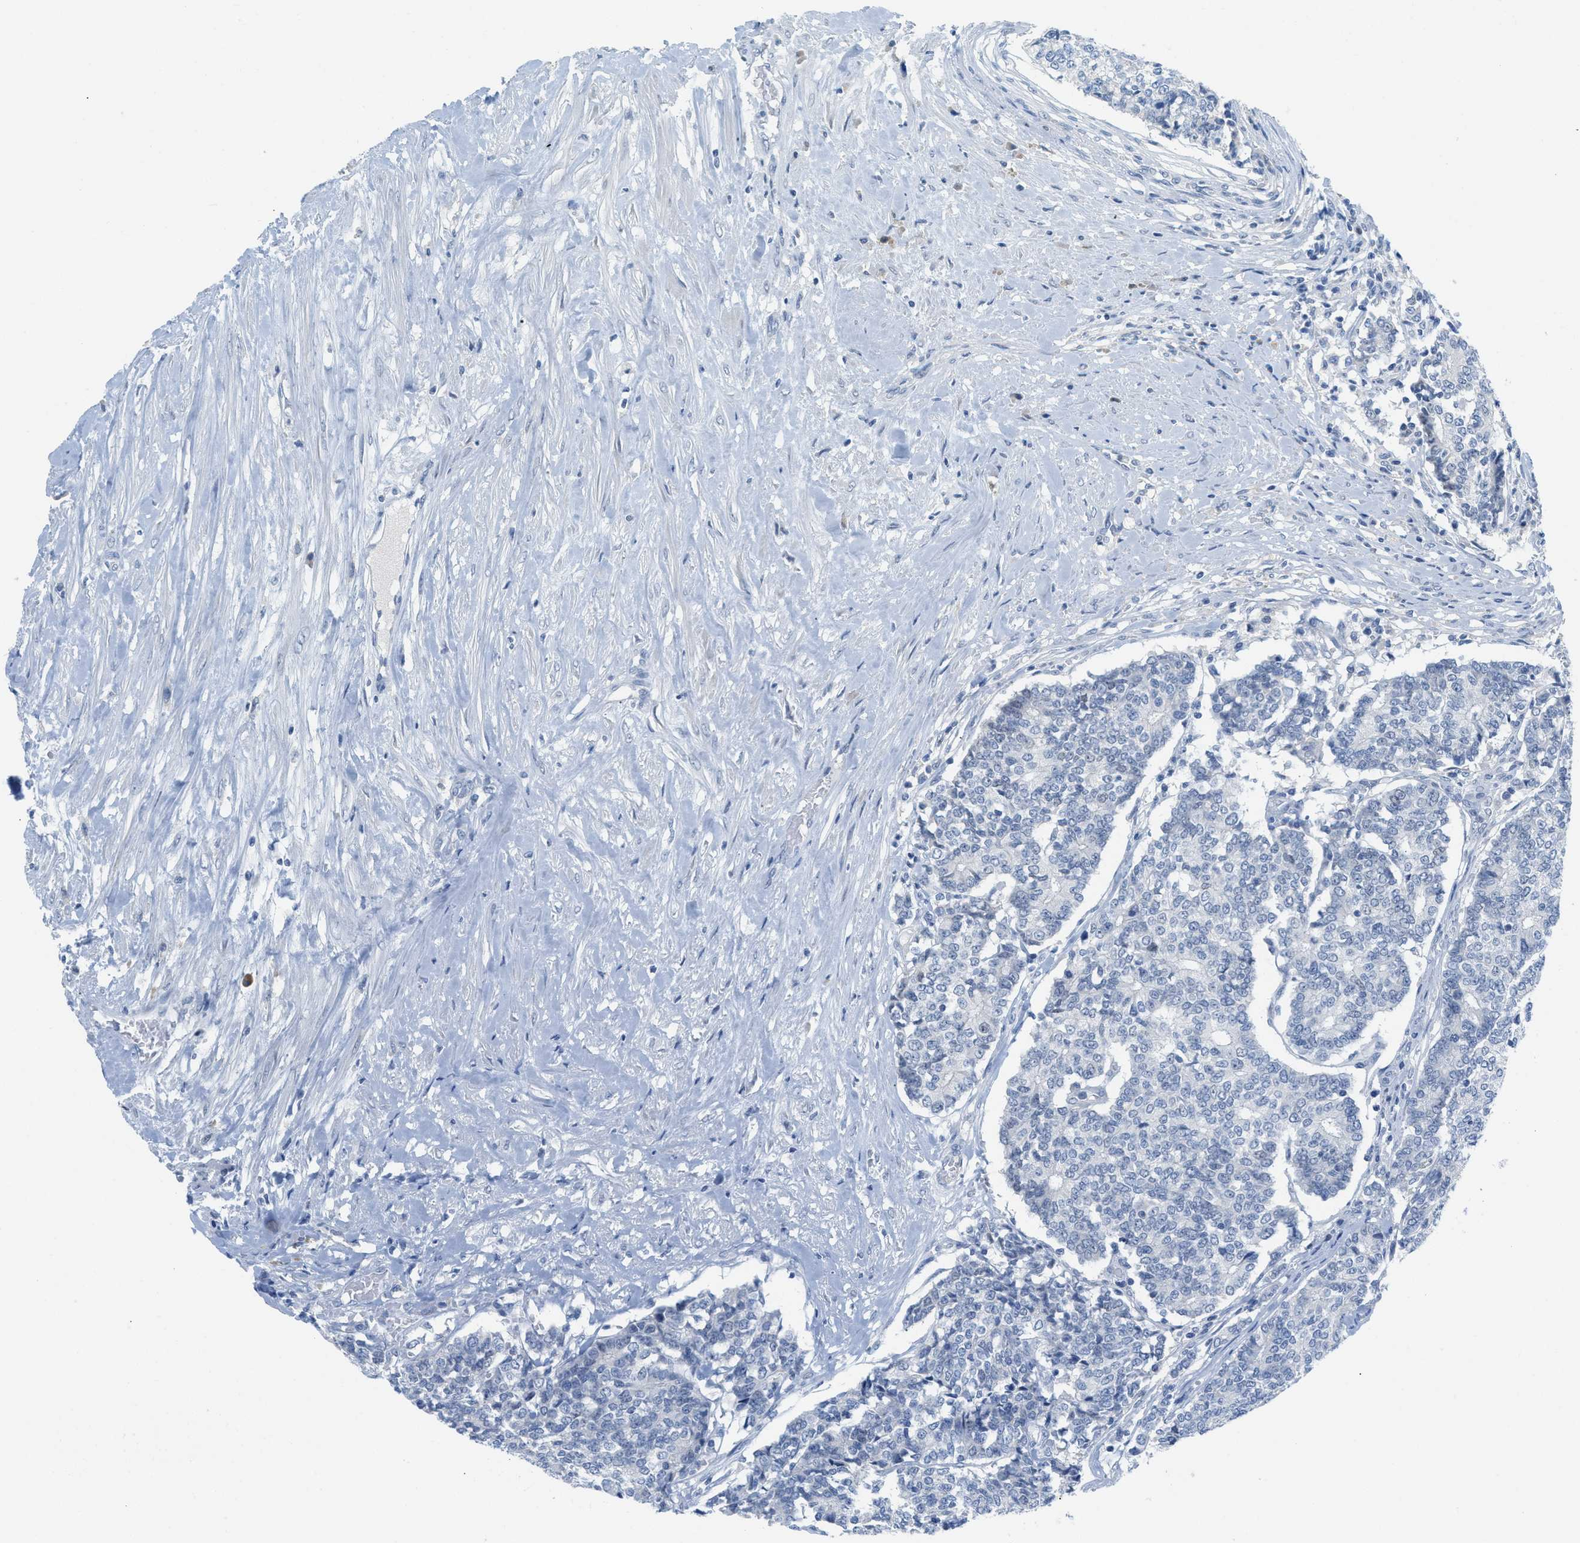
{"staining": {"intensity": "negative", "quantity": "none", "location": "none"}, "tissue": "prostate cancer", "cell_type": "Tumor cells", "image_type": "cancer", "snomed": [{"axis": "morphology", "description": "Normal tissue, NOS"}, {"axis": "morphology", "description": "Adenocarcinoma, High grade"}, {"axis": "topography", "description": "Prostate"}, {"axis": "topography", "description": "Seminal veicle"}], "caption": "Immunohistochemistry (IHC) of prostate cancer (high-grade adenocarcinoma) displays no positivity in tumor cells.", "gene": "HSF2", "patient": {"sex": "male", "age": 55}}